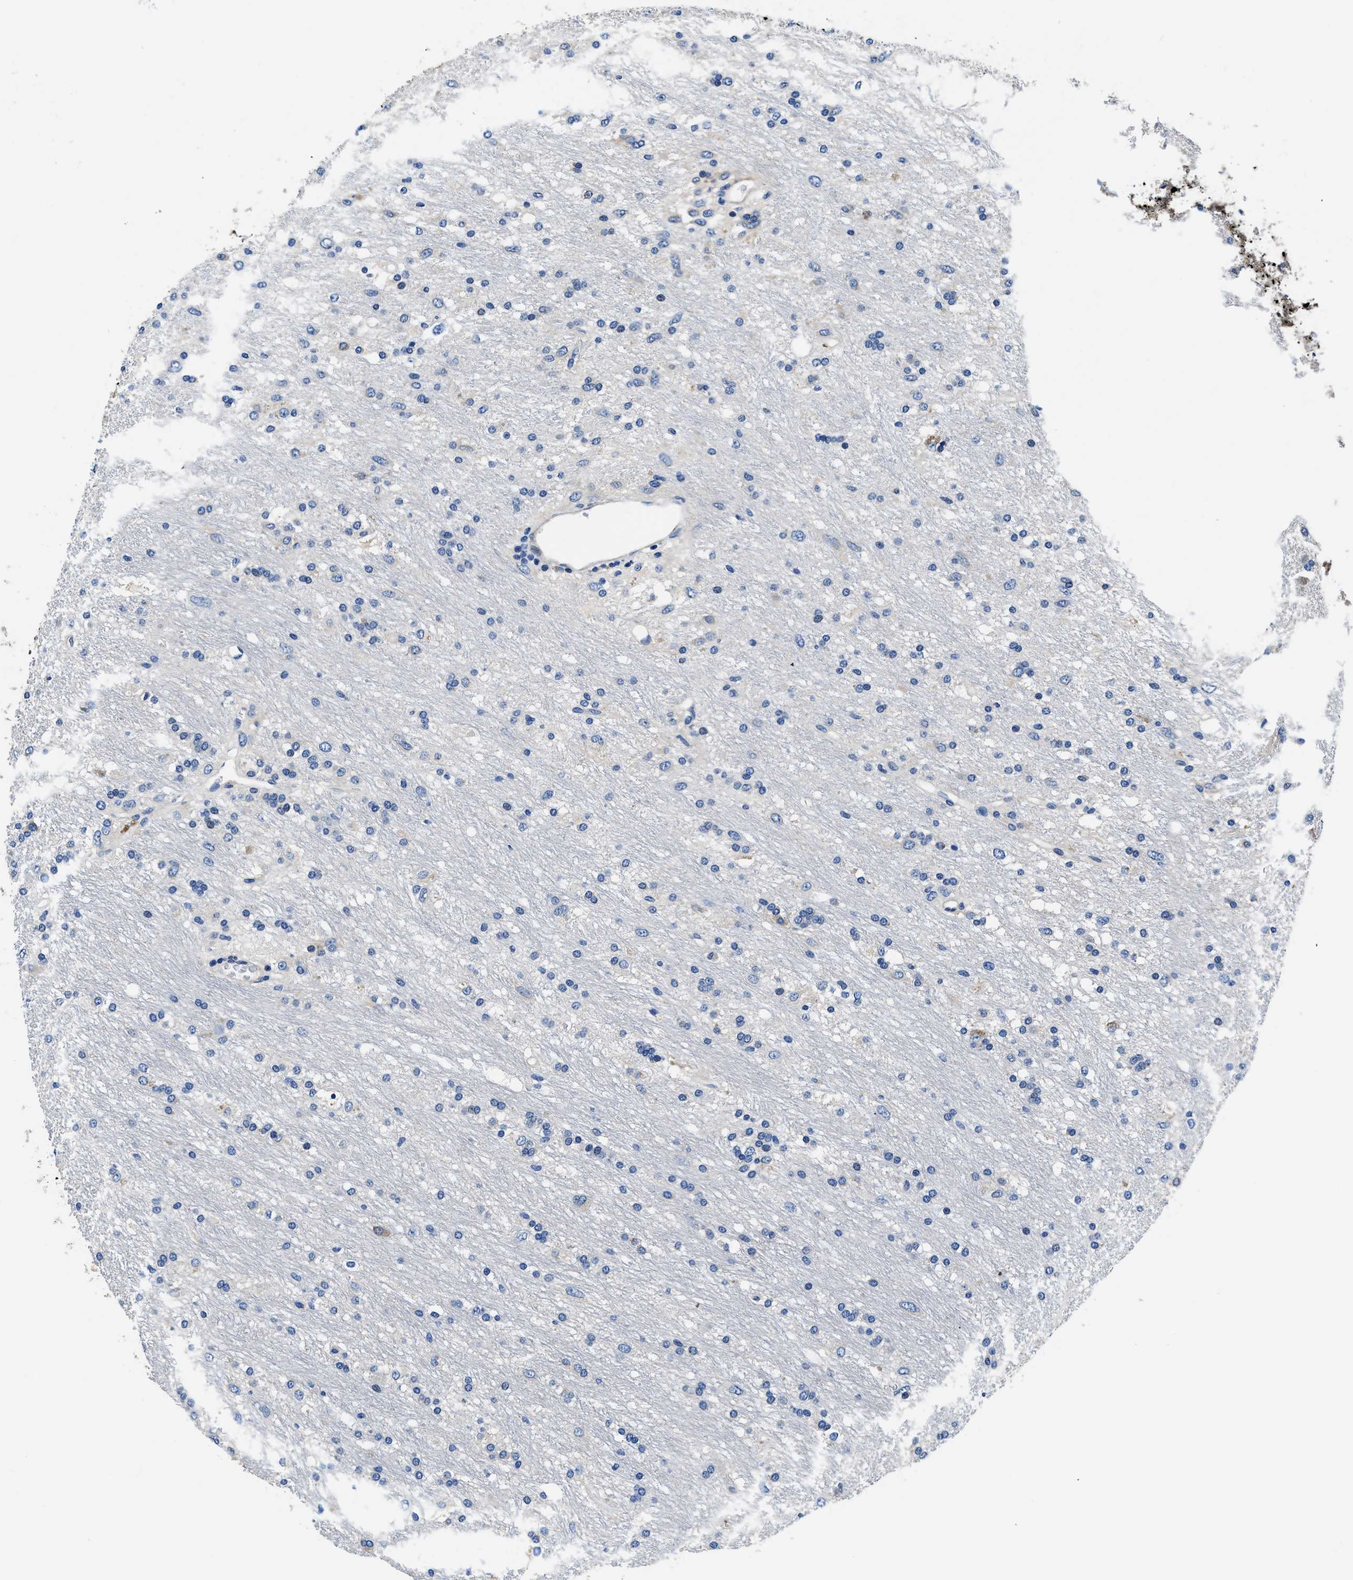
{"staining": {"intensity": "negative", "quantity": "none", "location": "none"}, "tissue": "glioma", "cell_type": "Tumor cells", "image_type": "cancer", "snomed": [{"axis": "morphology", "description": "Glioma, malignant, Low grade"}, {"axis": "topography", "description": "Brain"}], "caption": "Immunohistochemical staining of human malignant glioma (low-grade) reveals no significant staining in tumor cells.", "gene": "NEU1", "patient": {"sex": "male", "age": 77}}